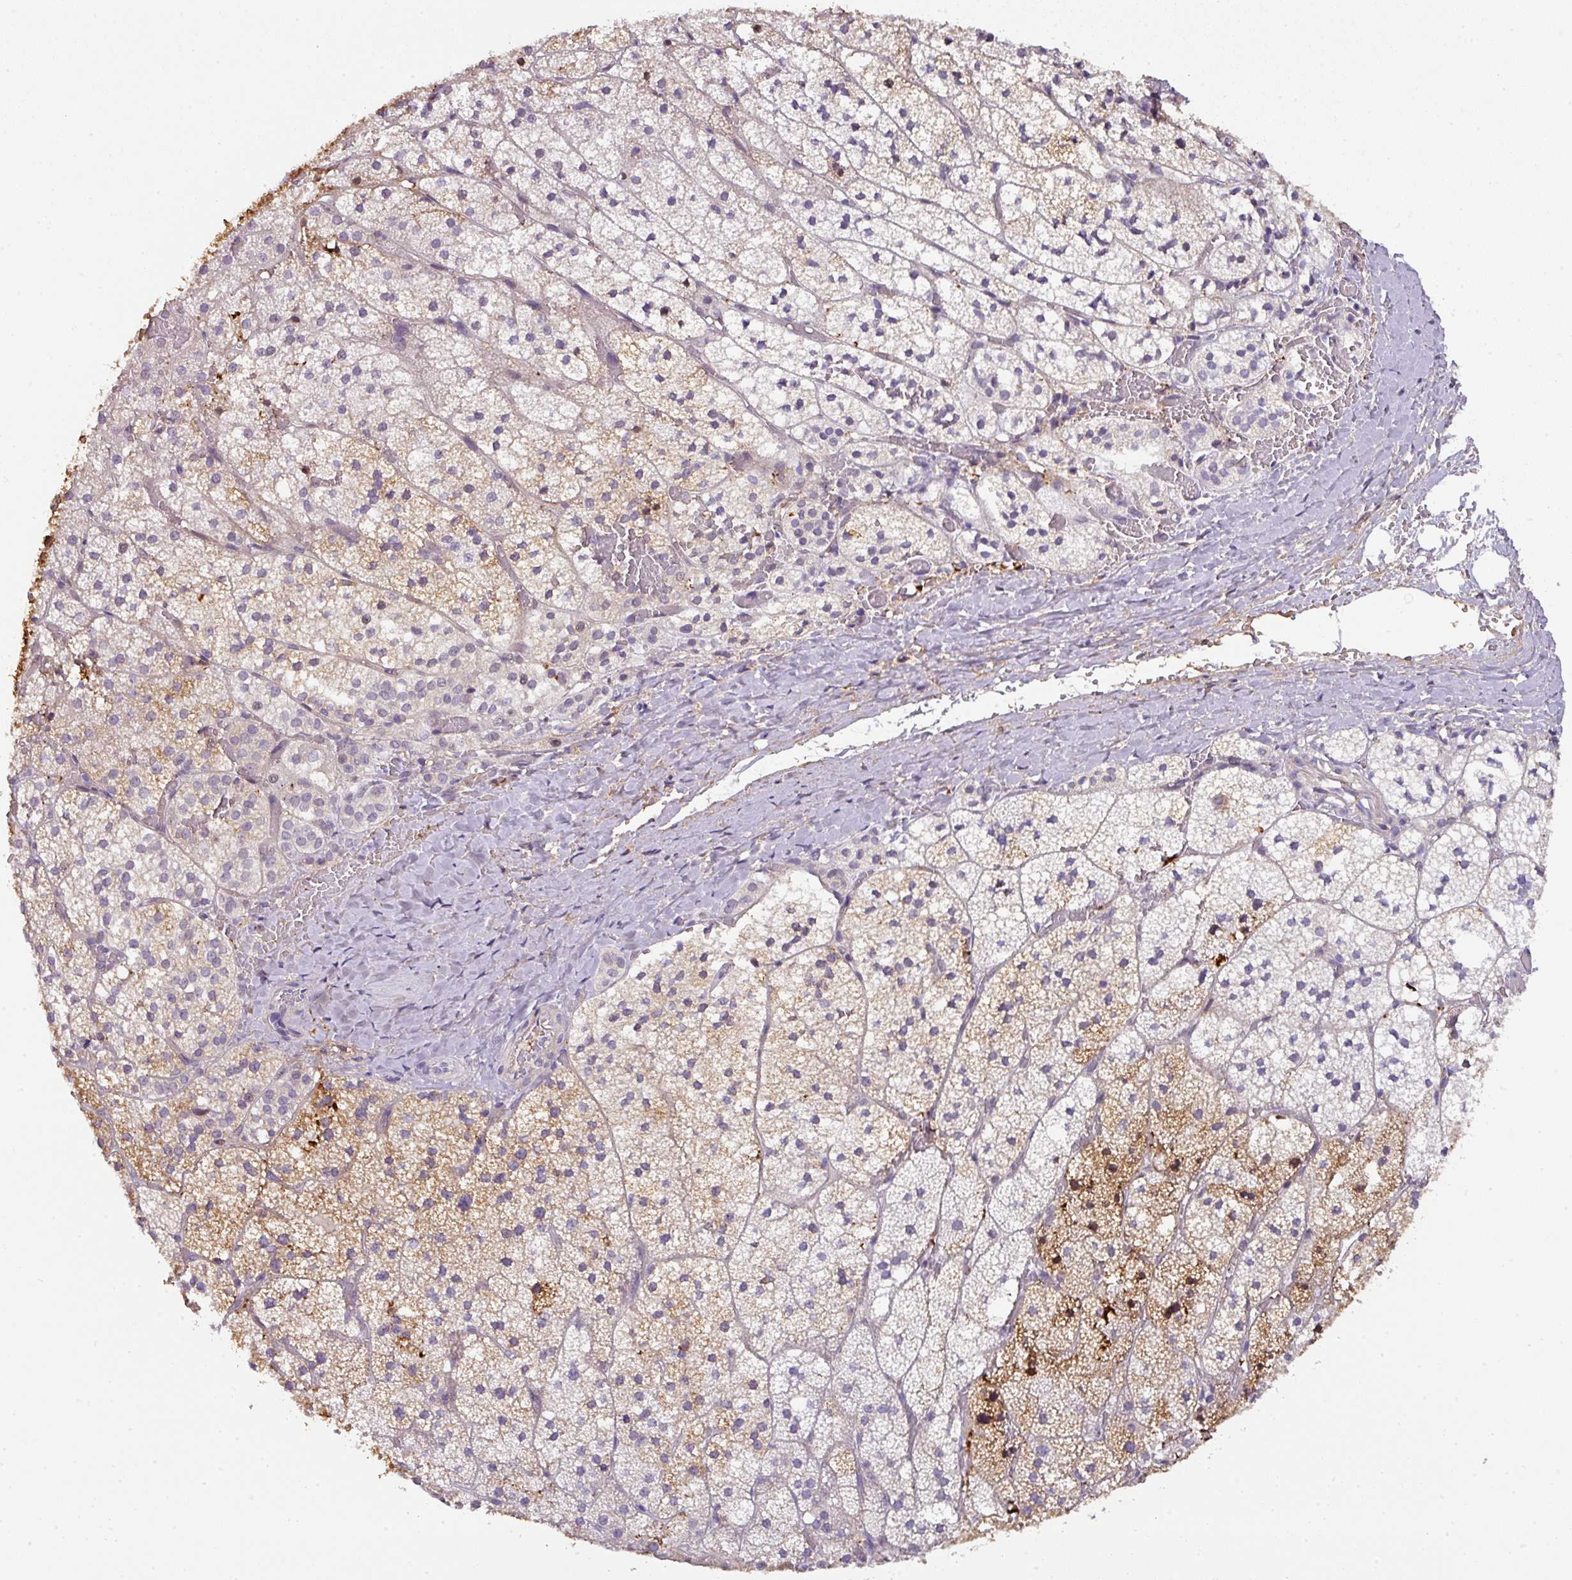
{"staining": {"intensity": "strong", "quantity": "25%-75%", "location": "cytoplasmic/membranous"}, "tissue": "adrenal gland", "cell_type": "Glandular cells", "image_type": "normal", "snomed": [{"axis": "morphology", "description": "Normal tissue, NOS"}, {"axis": "topography", "description": "Adrenal gland"}], "caption": "Brown immunohistochemical staining in normal human adrenal gland reveals strong cytoplasmic/membranous expression in approximately 25%-75% of glandular cells. (DAB IHC with brightfield microscopy, high magnification).", "gene": "CCZ1B", "patient": {"sex": "male", "age": 53}}